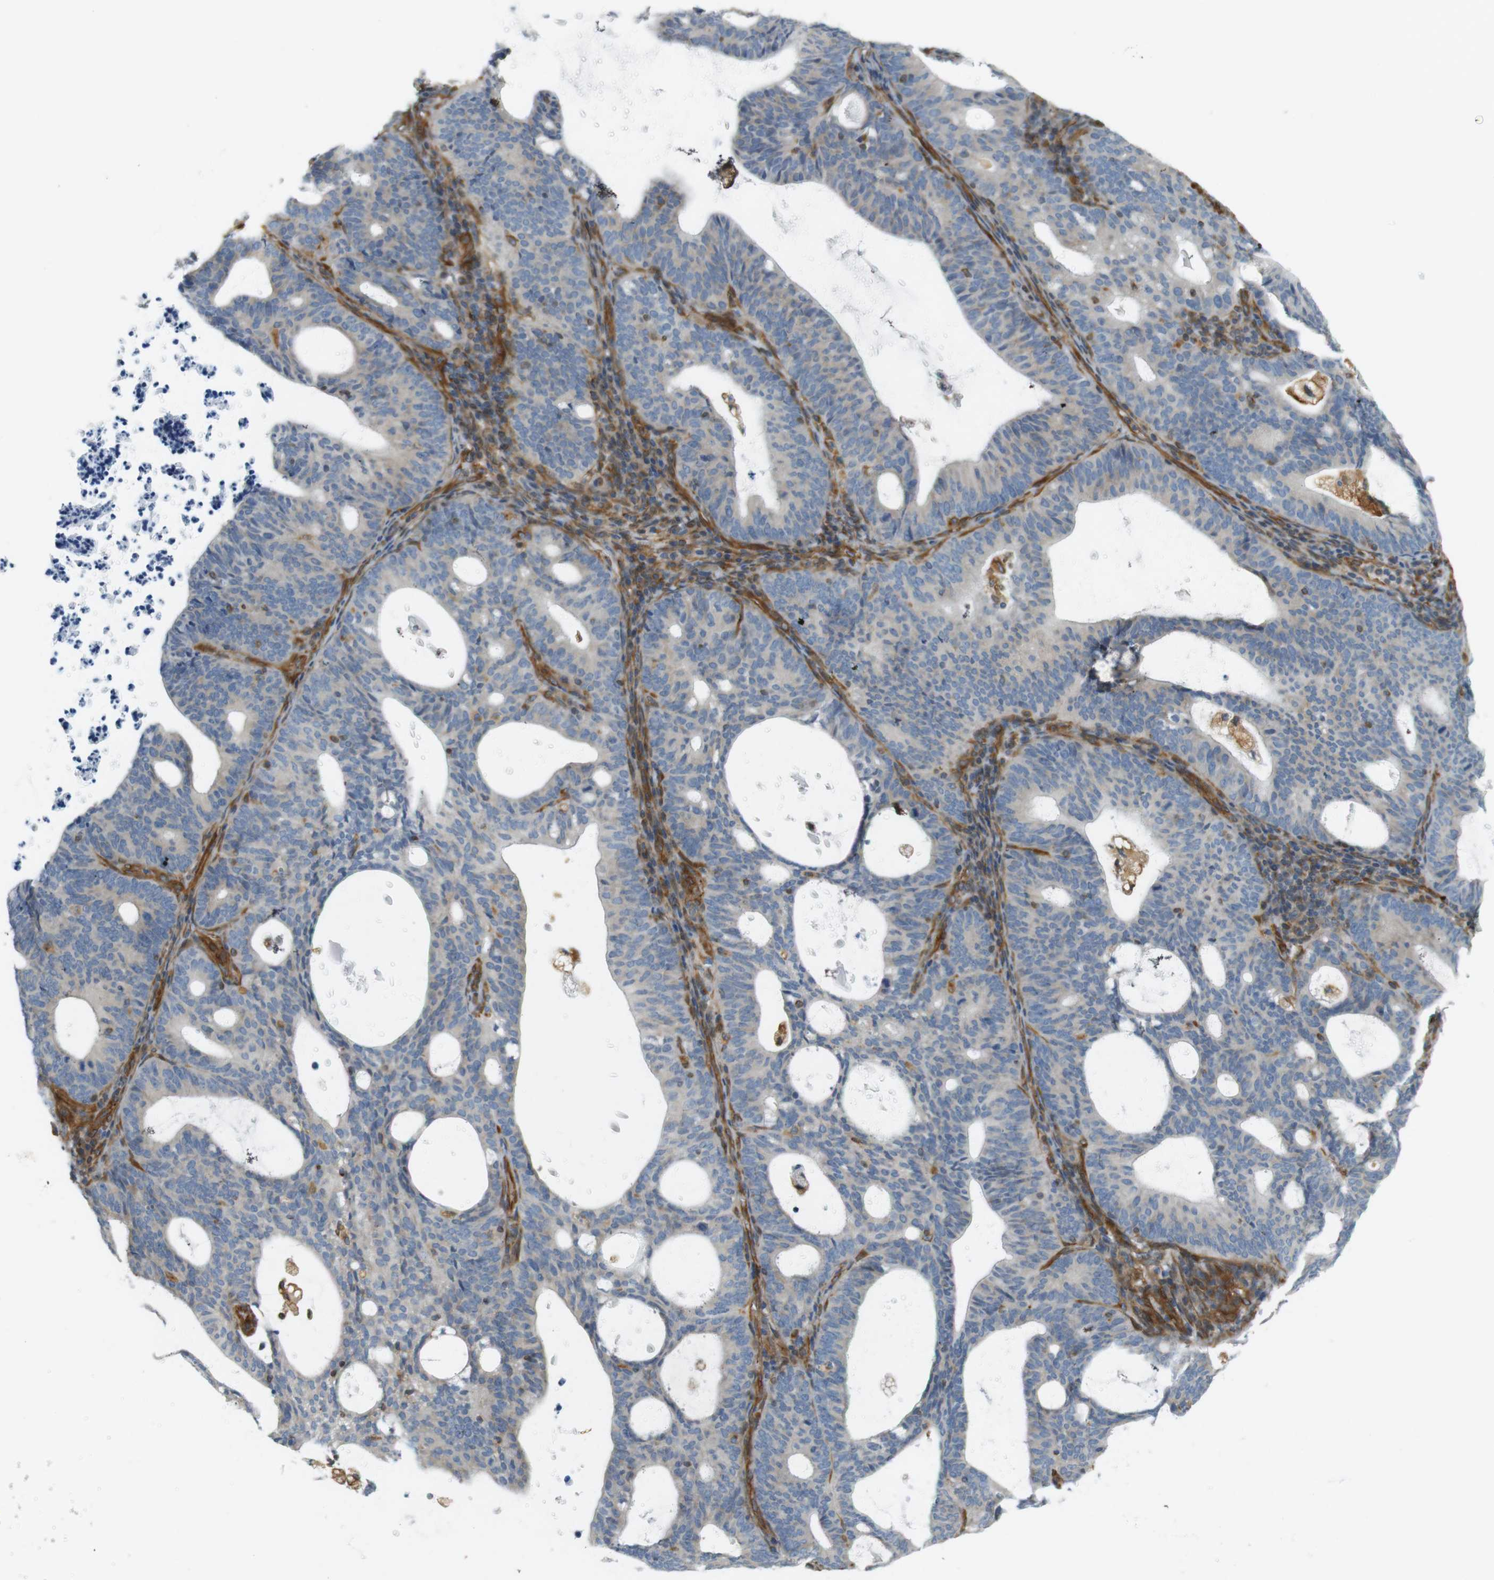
{"staining": {"intensity": "negative", "quantity": "none", "location": "none"}, "tissue": "endometrial cancer", "cell_type": "Tumor cells", "image_type": "cancer", "snomed": [{"axis": "morphology", "description": "Adenocarcinoma, NOS"}, {"axis": "topography", "description": "Uterus"}], "caption": "Immunohistochemistry (IHC) photomicrograph of human adenocarcinoma (endometrial) stained for a protein (brown), which reveals no positivity in tumor cells.", "gene": "CYTH3", "patient": {"sex": "female", "age": 83}}